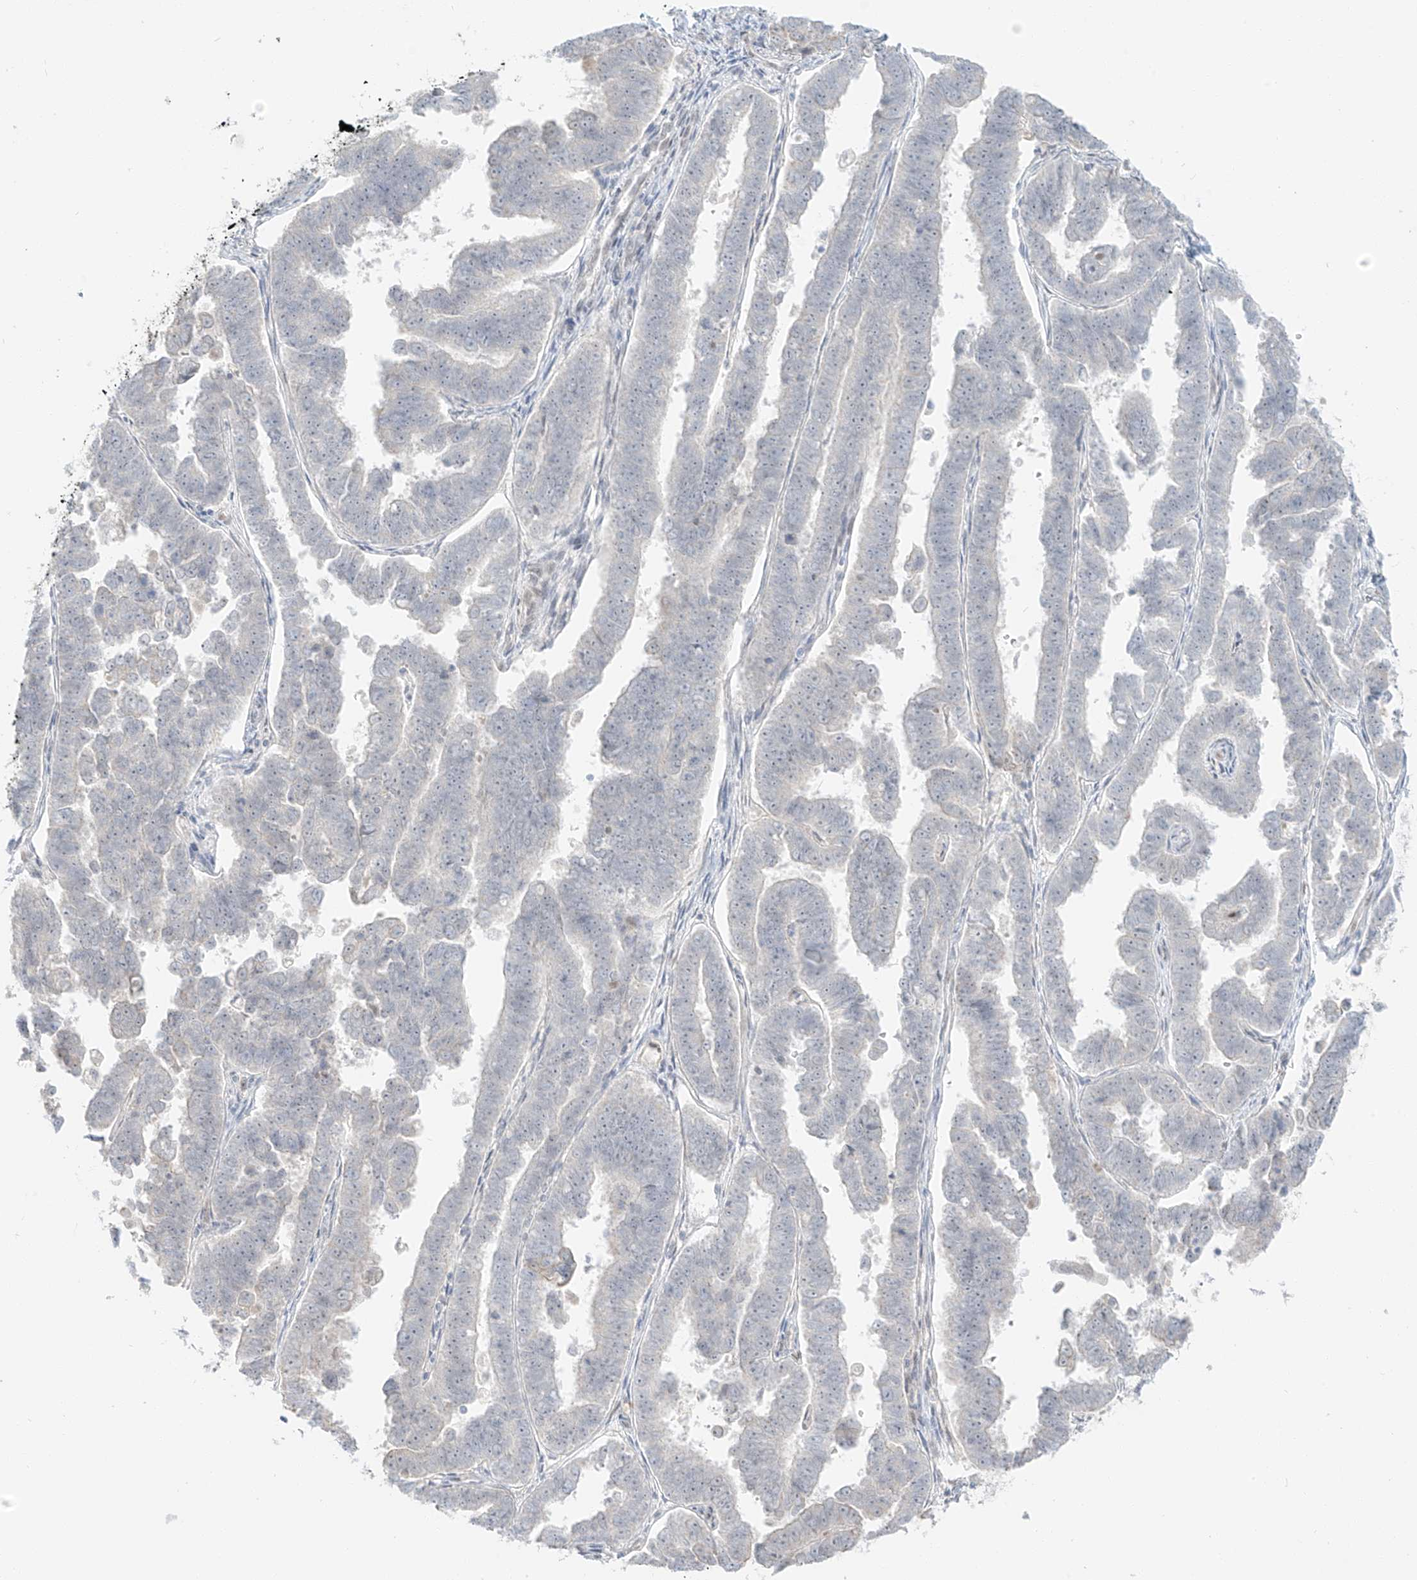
{"staining": {"intensity": "negative", "quantity": "none", "location": "none"}, "tissue": "endometrial cancer", "cell_type": "Tumor cells", "image_type": "cancer", "snomed": [{"axis": "morphology", "description": "Adenocarcinoma, NOS"}, {"axis": "topography", "description": "Endometrium"}], "caption": "Tumor cells show no significant protein expression in endometrial cancer (adenocarcinoma).", "gene": "ZNF774", "patient": {"sex": "female", "age": 75}}